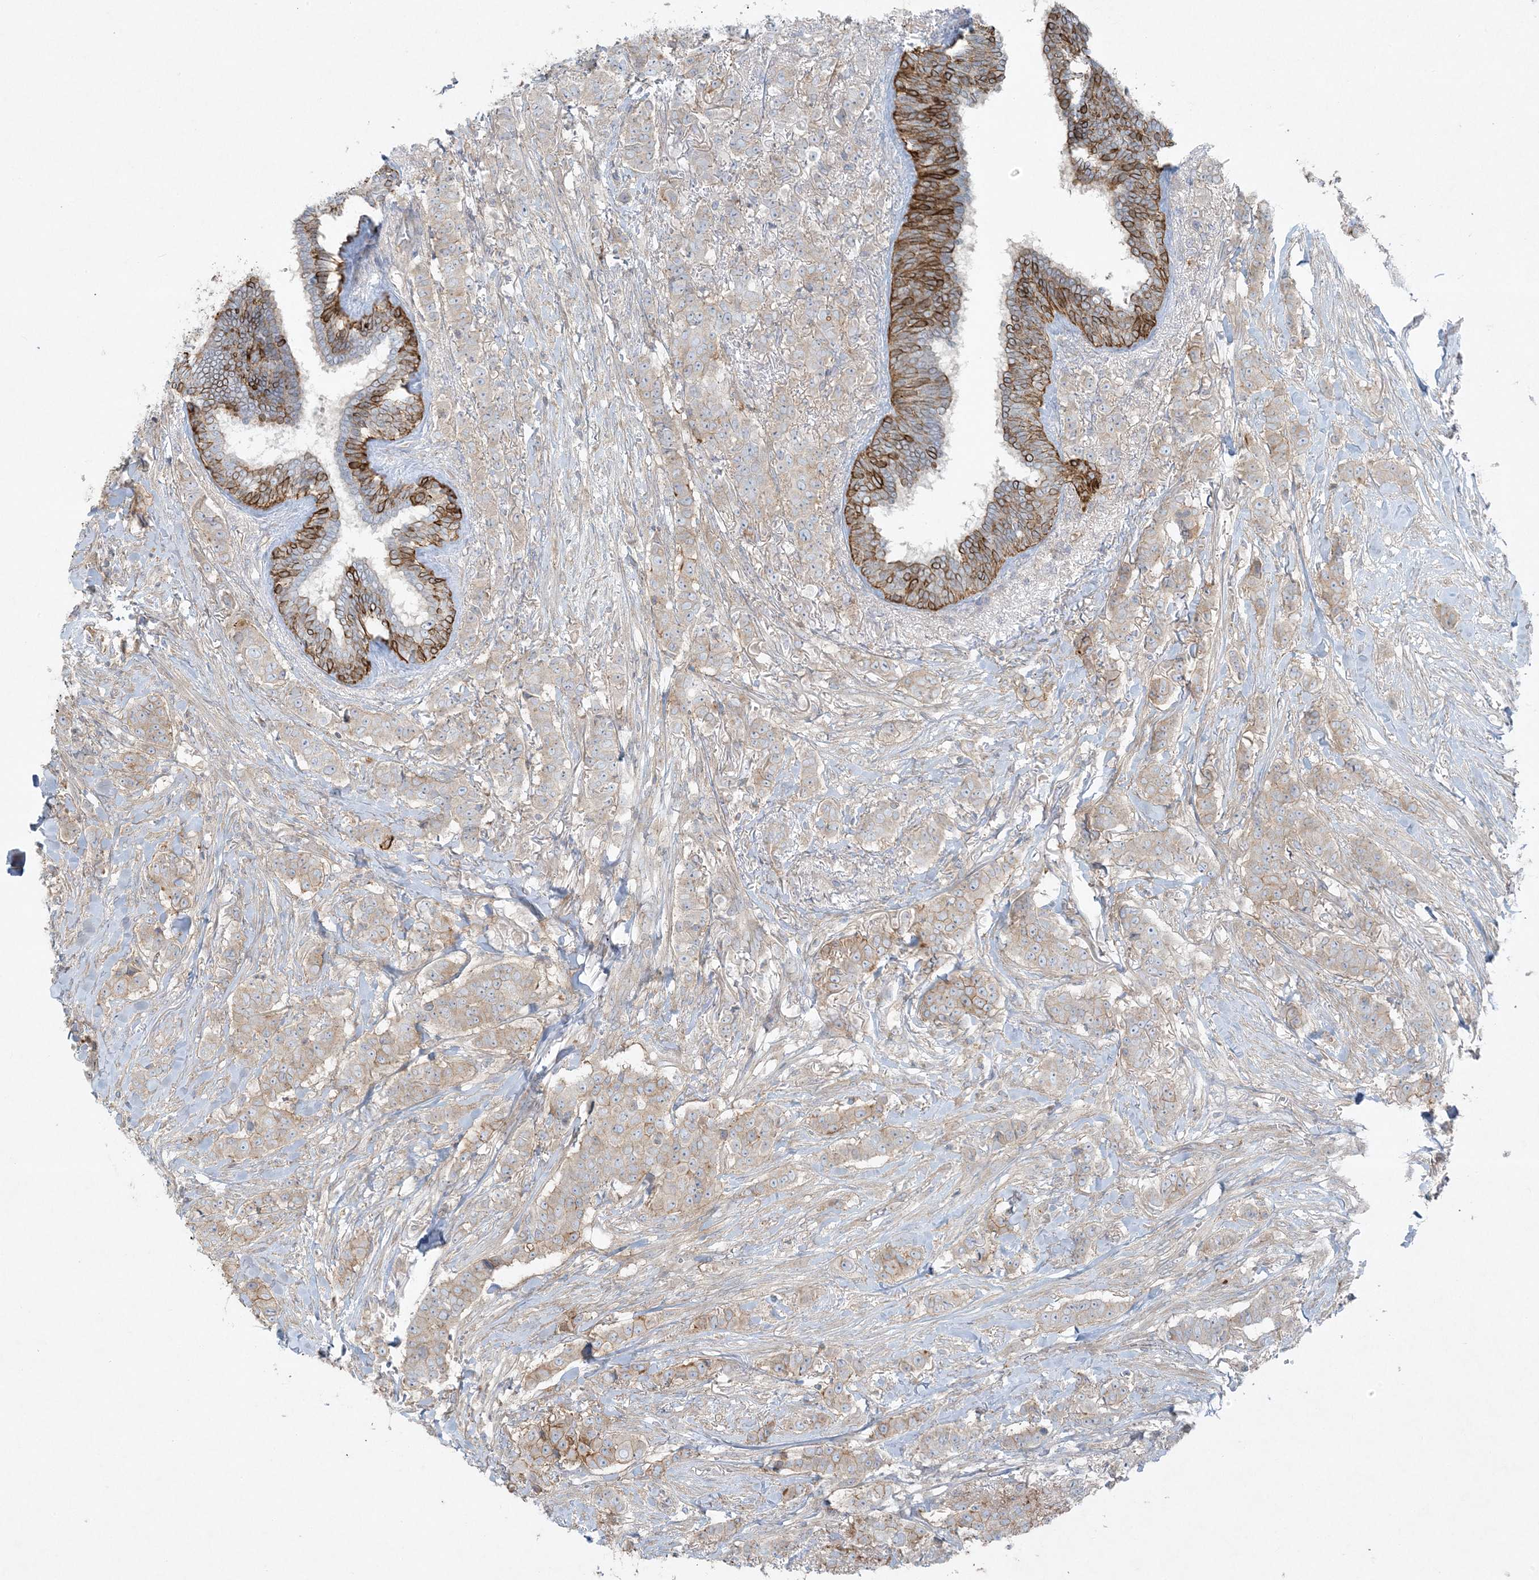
{"staining": {"intensity": "moderate", "quantity": ">75%", "location": "cytoplasmic/membranous"}, "tissue": "breast cancer", "cell_type": "Tumor cells", "image_type": "cancer", "snomed": [{"axis": "morphology", "description": "Duct carcinoma"}, {"axis": "topography", "description": "Breast"}], "caption": "Human breast invasive ductal carcinoma stained with a brown dye displays moderate cytoplasmic/membranous positive expression in approximately >75% of tumor cells.", "gene": "PIK3R4", "patient": {"sex": "female", "age": 40}}